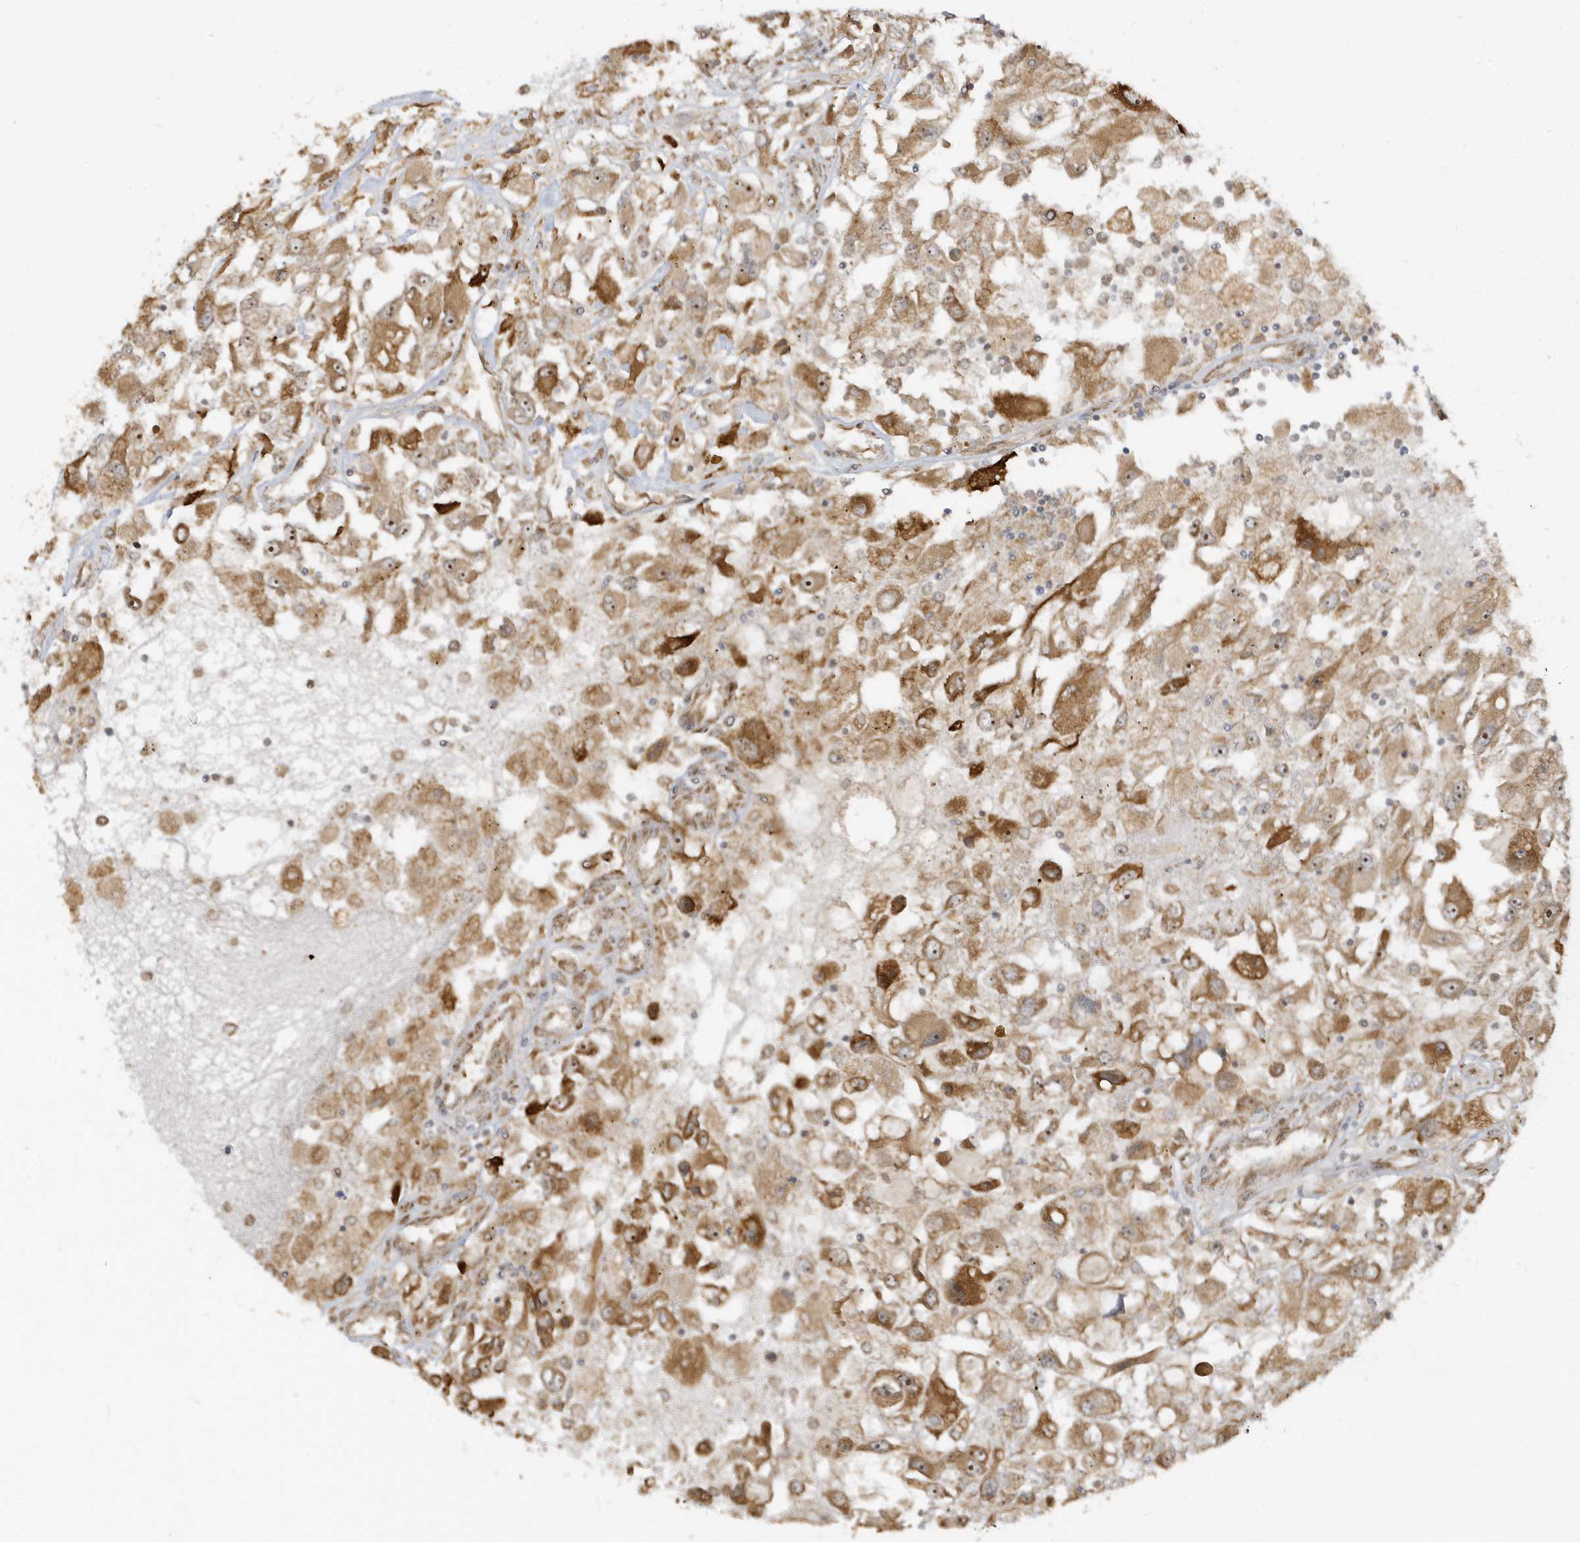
{"staining": {"intensity": "moderate", "quantity": ">75%", "location": "cytoplasmic/membranous"}, "tissue": "renal cancer", "cell_type": "Tumor cells", "image_type": "cancer", "snomed": [{"axis": "morphology", "description": "Adenocarcinoma, NOS"}, {"axis": "topography", "description": "Kidney"}], "caption": "A medium amount of moderate cytoplasmic/membranous positivity is appreciated in approximately >75% of tumor cells in renal cancer tissue.", "gene": "ECM2", "patient": {"sex": "female", "age": 52}}